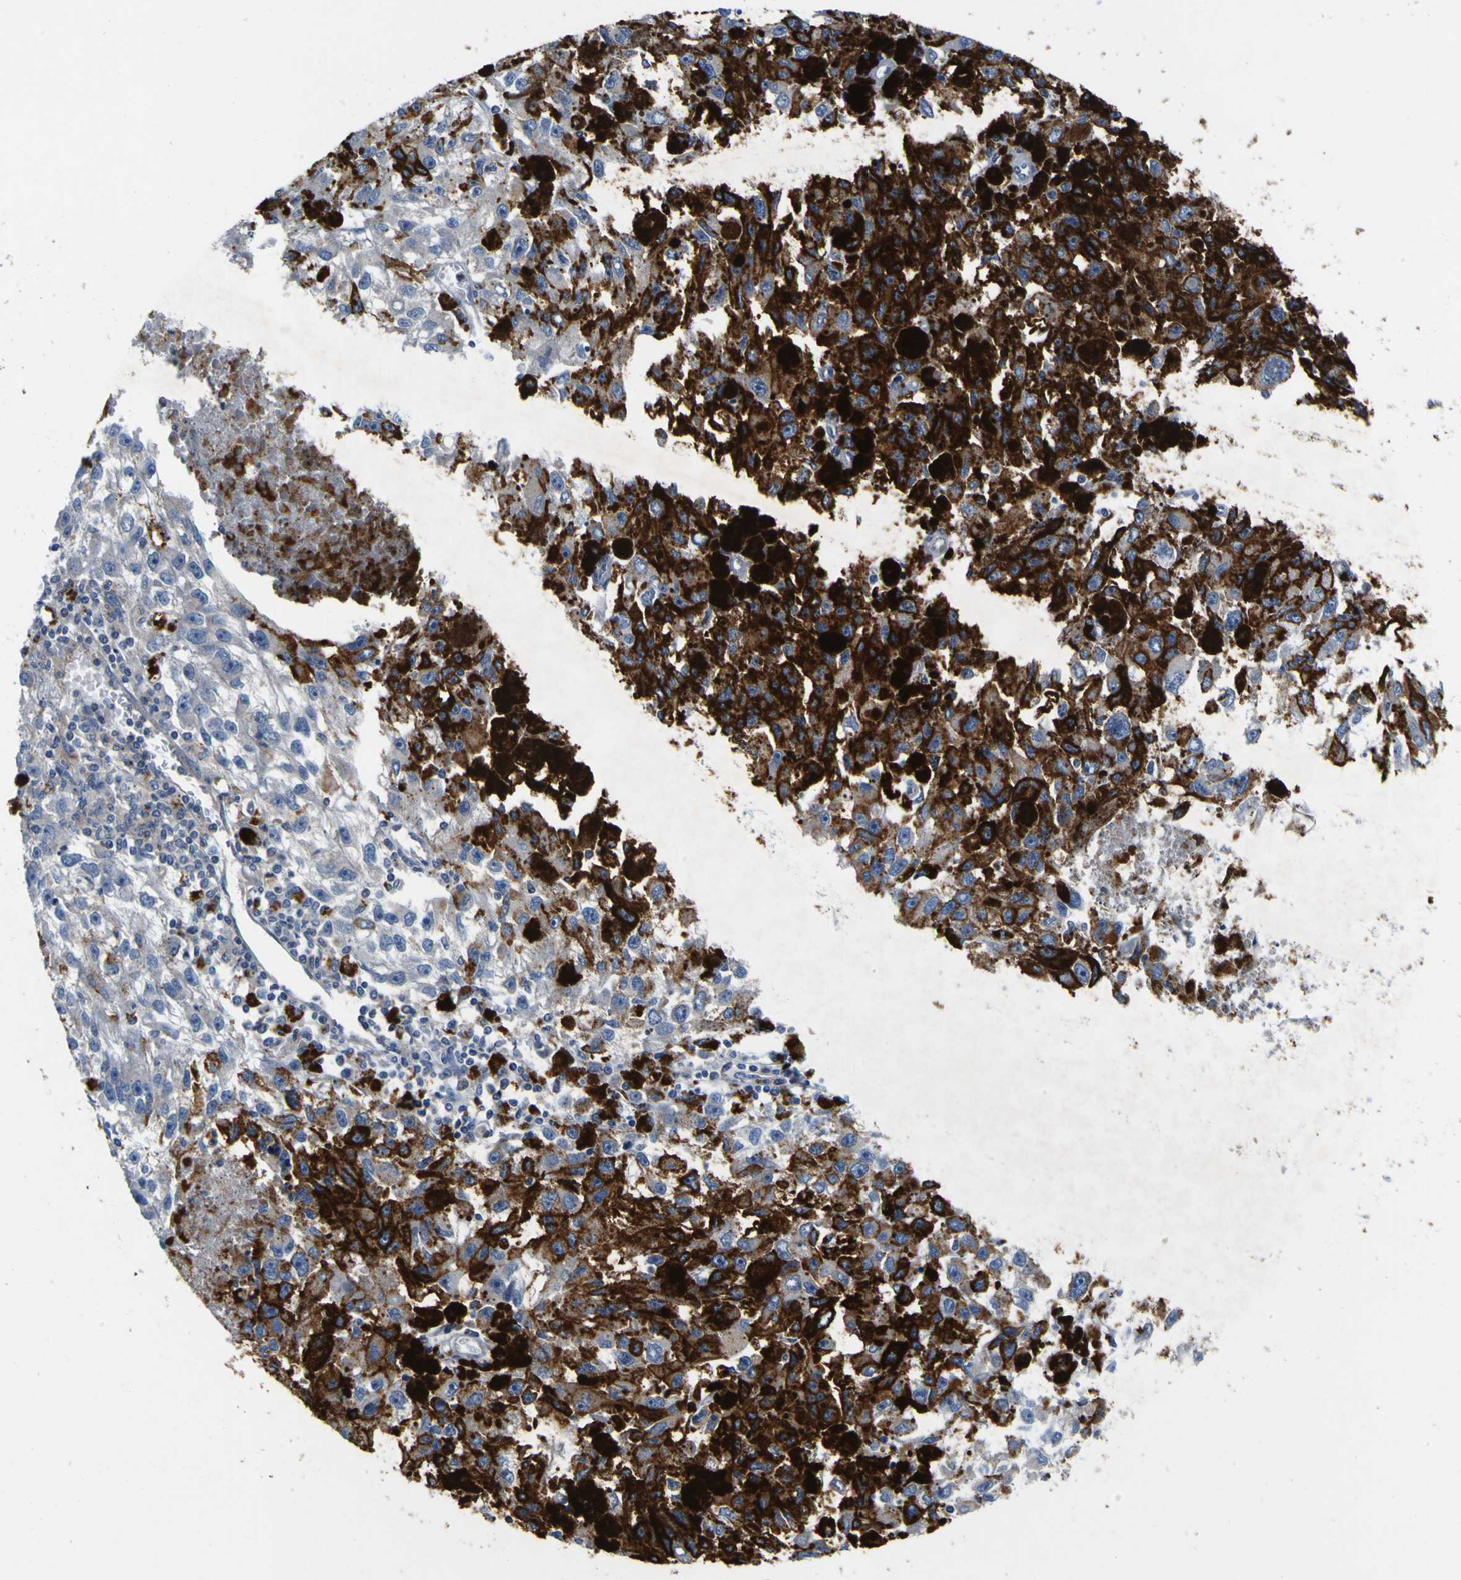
{"staining": {"intensity": "moderate", "quantity": ">75%", "location": "cytoplasmic/membranous"}, "tissue": "melanoma", "cell_type": "Tumor cells", "image_type": "cancer", "snomed": [{"axis": "morphology", "description": "Malignant melanoma, NOS"}, {"axis": "topography", "description": "Skin"}], "caption": "A brown stain labels moderate cytoplasmic/membranous expression of a protein in human melanoma tumor cells.", "gene": "EPHB4", "patient": {"sex": "female", "age": 104}}